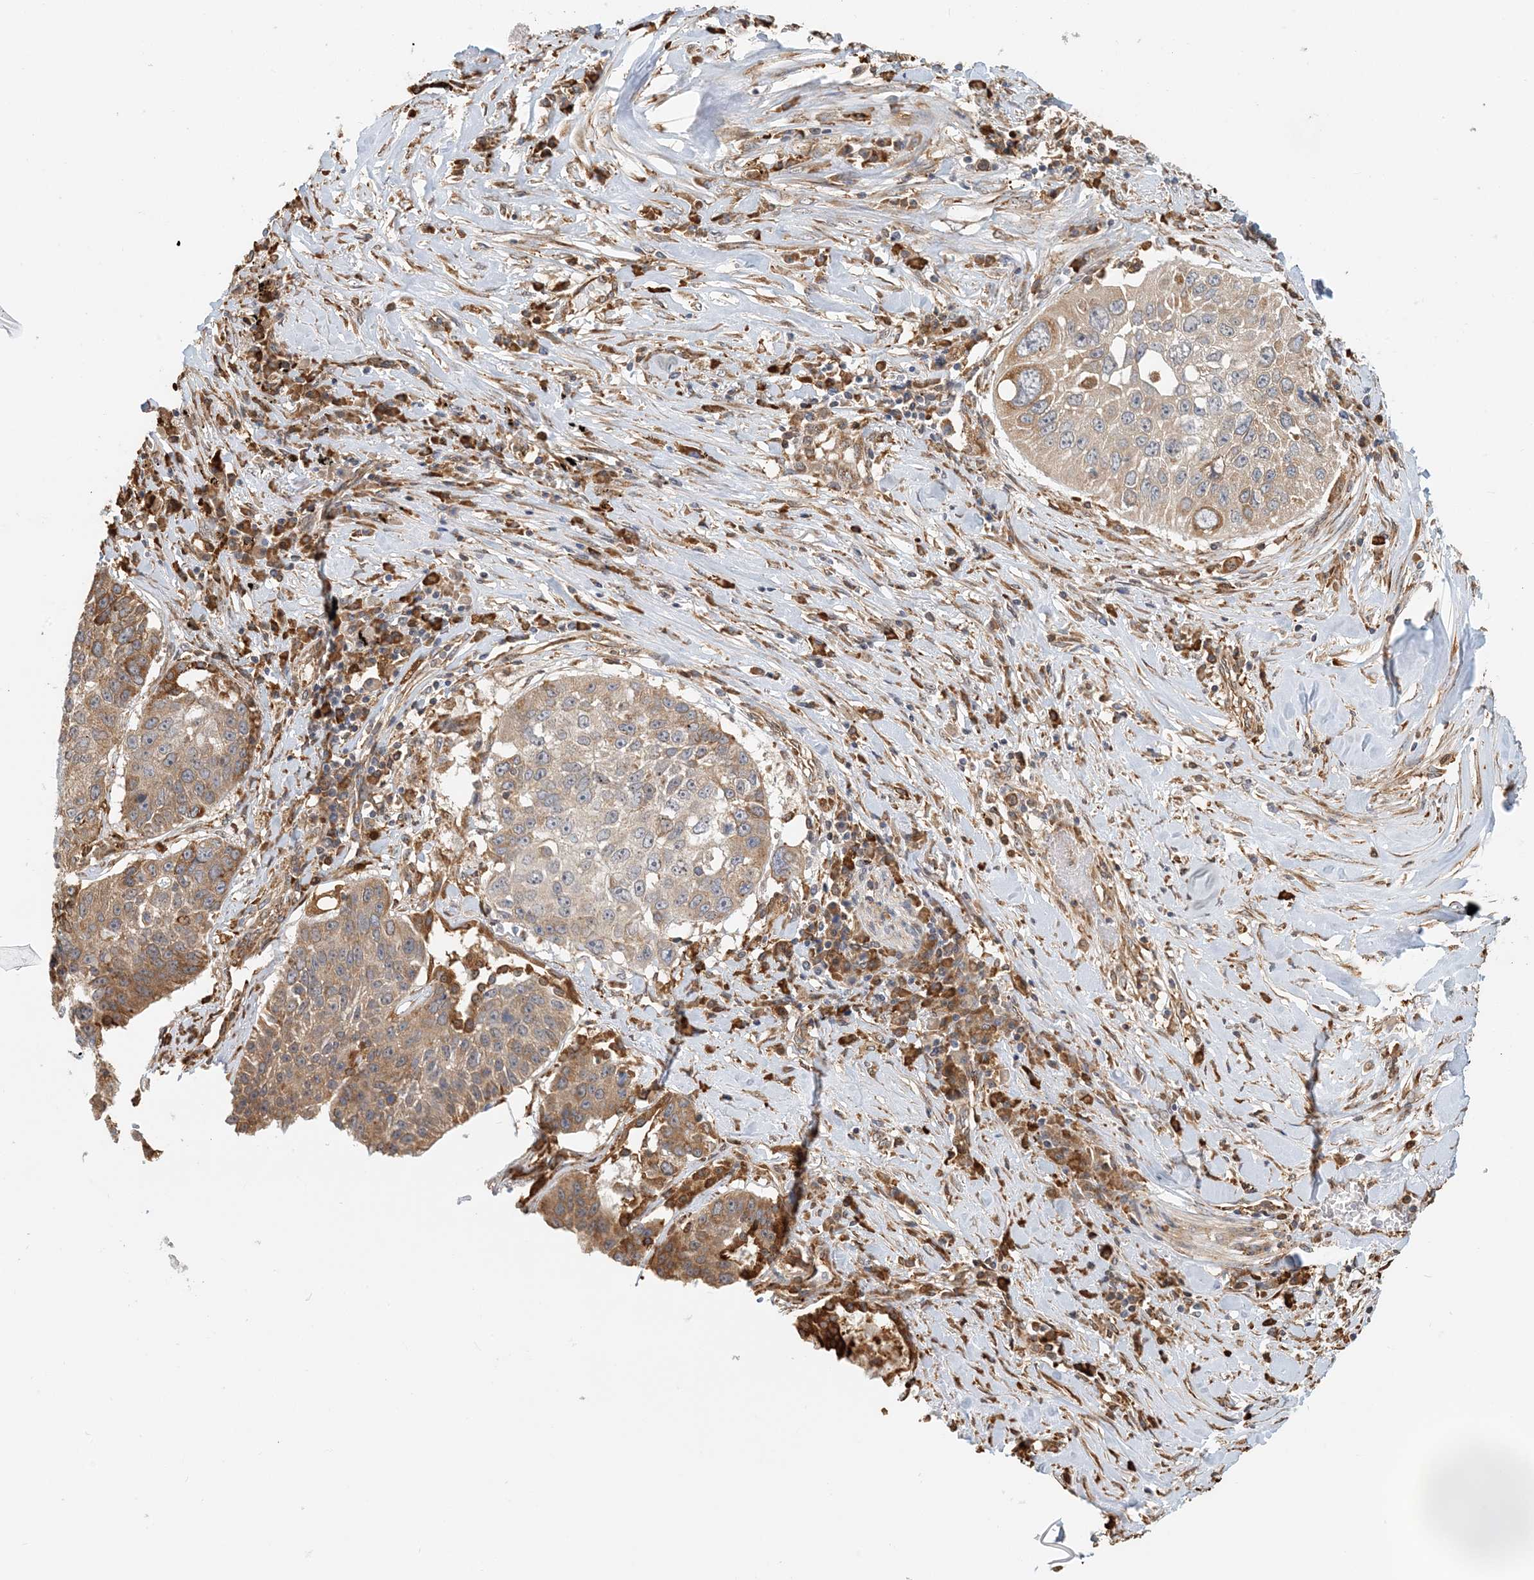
{"staining": {"intensity": "moderate", "quantity": ">75%", "location": "cytoplasmic/membranous"}, "tissue": "lung cancer", "cell_type": "Tumor cells", "image_type": "cancer", "snomed": [{"axis": "morphology", "description": "Squamous cell carcinoma, NOS"}, {"axis": "topography", "description": "Lung"}], "caption": "The image reveals staining of lung cancer (squamous cell carcinoma), revealing moderate cytoplasmic/membranous protein expression (brown color) within tumor cells.", "gene": "HNMT", "patient": {"sex": "male", "age": 61}}